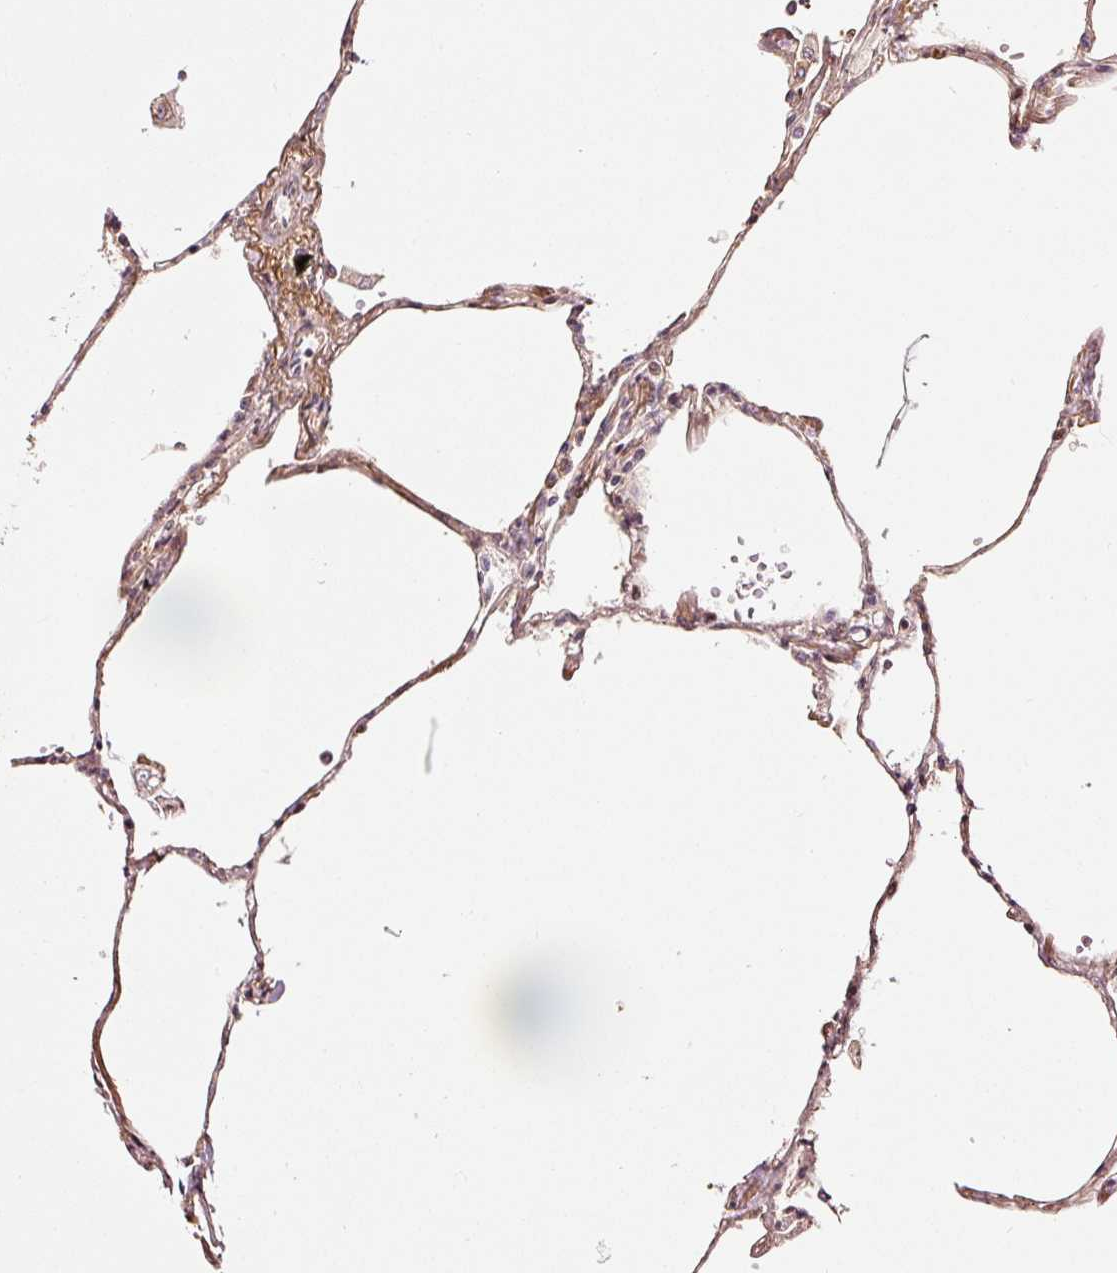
{"staining": {"intensity": "moderate", "quantity": "25%-75%", "location": "cytoplasmic/membranous"}, "tissue": "lung", "cell_type": "Alveolar cells", "image_type": "normal", "snomed": [{"axis": "morphology", "description": "Normal tissue, NOS"}, {"axis": "topography", "description": "Lung"}], "caption": "DAB (3,3'-diaminobenzidine) immunohistochemical staining of benign human lung demonstrates moderate cytoplasmic/membranous protein positivity in about 25%-75% of alveolar cells.", "gene": "ETF1", "patient": {"sex": "female", "age": 67}}